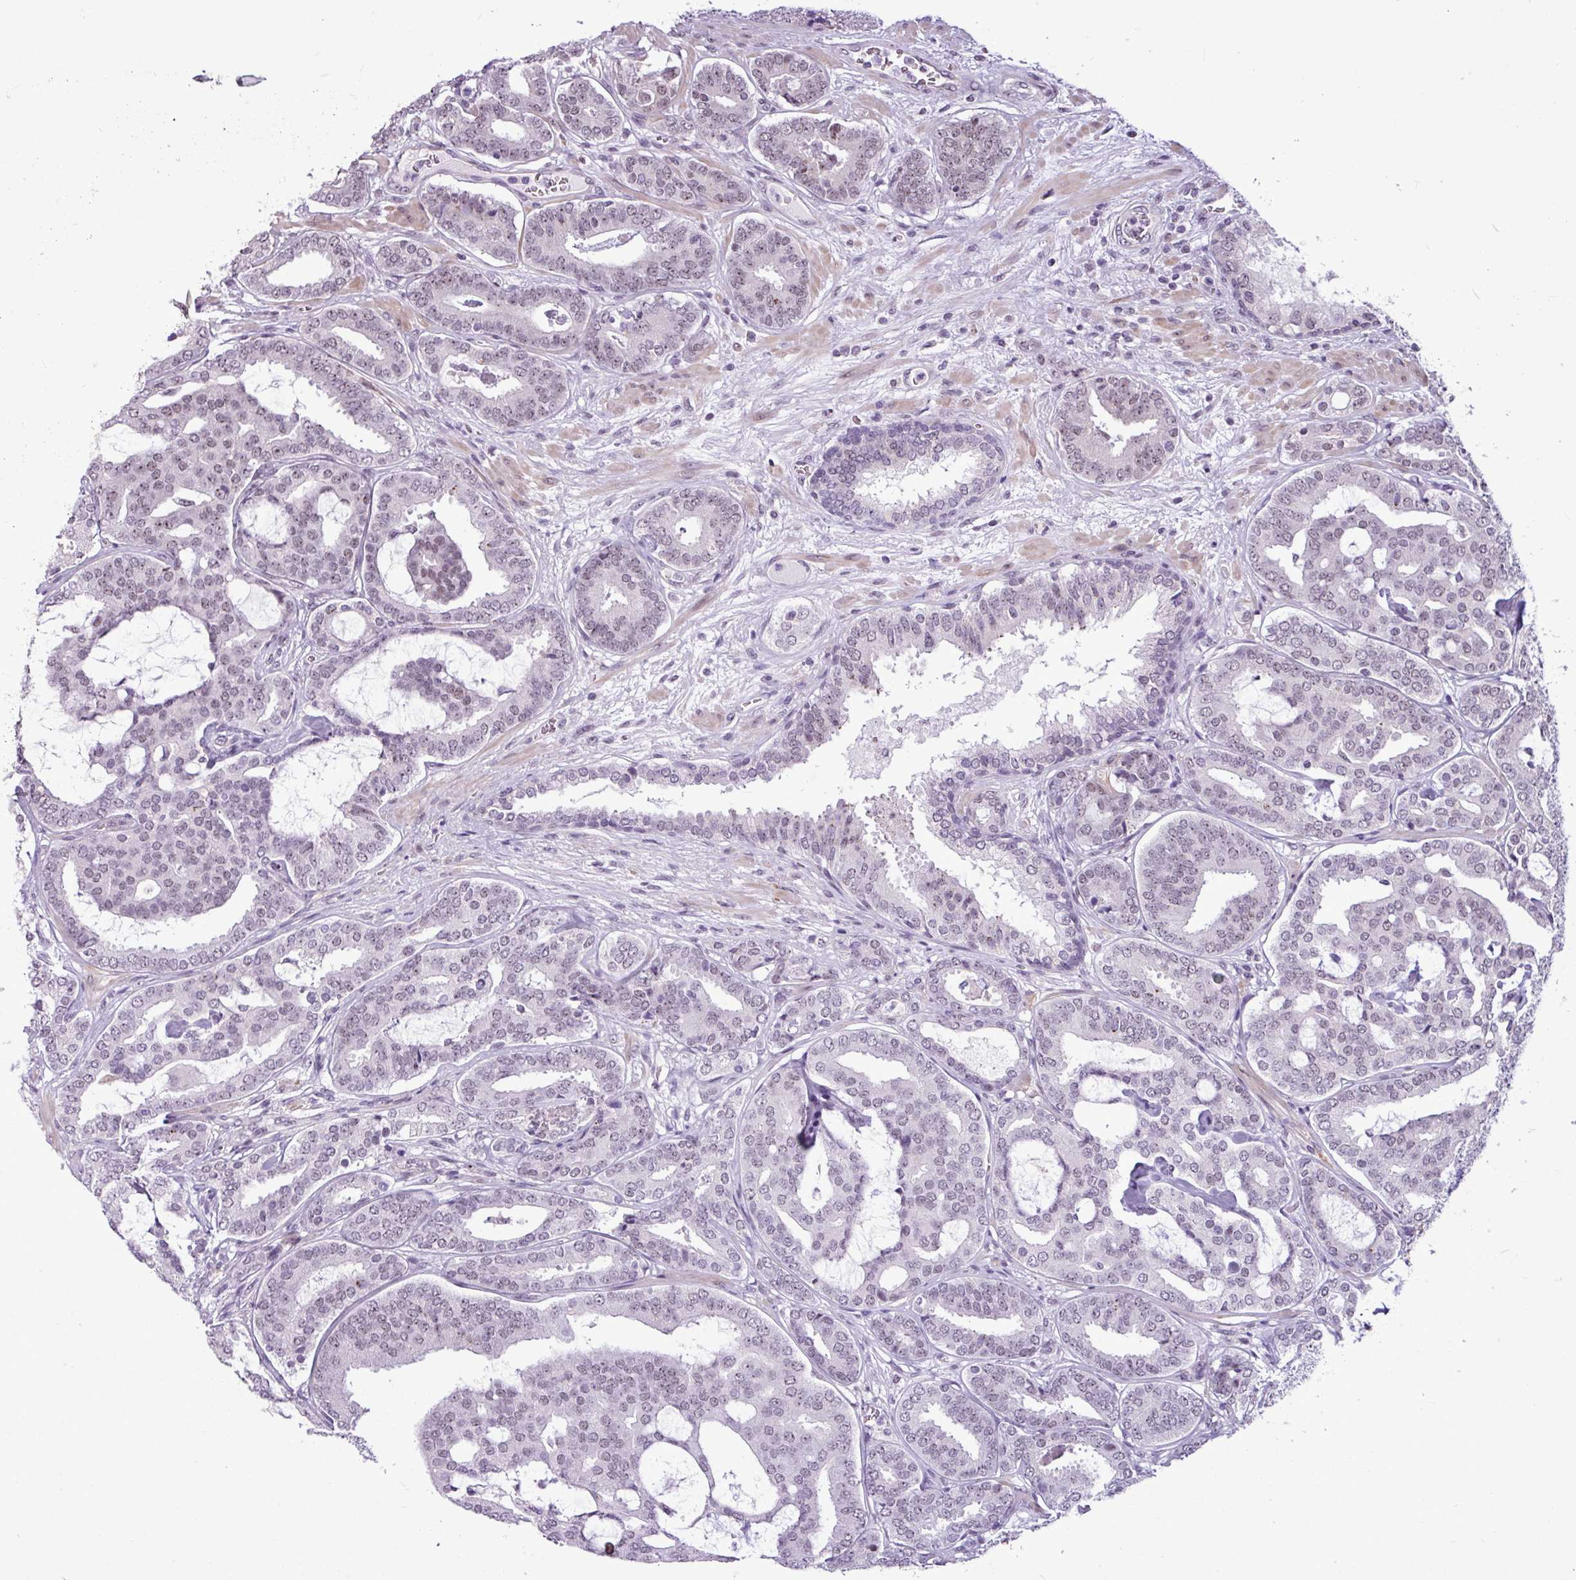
{"staining": {"intensity": "weak", "quantity": "25%-75%", "location": "nuclear"}, "tissue": "prostate cancer", "cell_type": "Tumor cells", "image_type": "cancer", "snomed": [{"axis": "morphology", "description": "Adenocarcinoma, High grade"}, {"axis": "topography", "description": "Prostate"}], "caption": "Tumor cells display low levels of weak nuclear expression in about 25%-75% of cells in human prostate adenocarcinoma (high-grade).", "gene": "UTP18", "patient": {"sex": "male", "age": 65}}